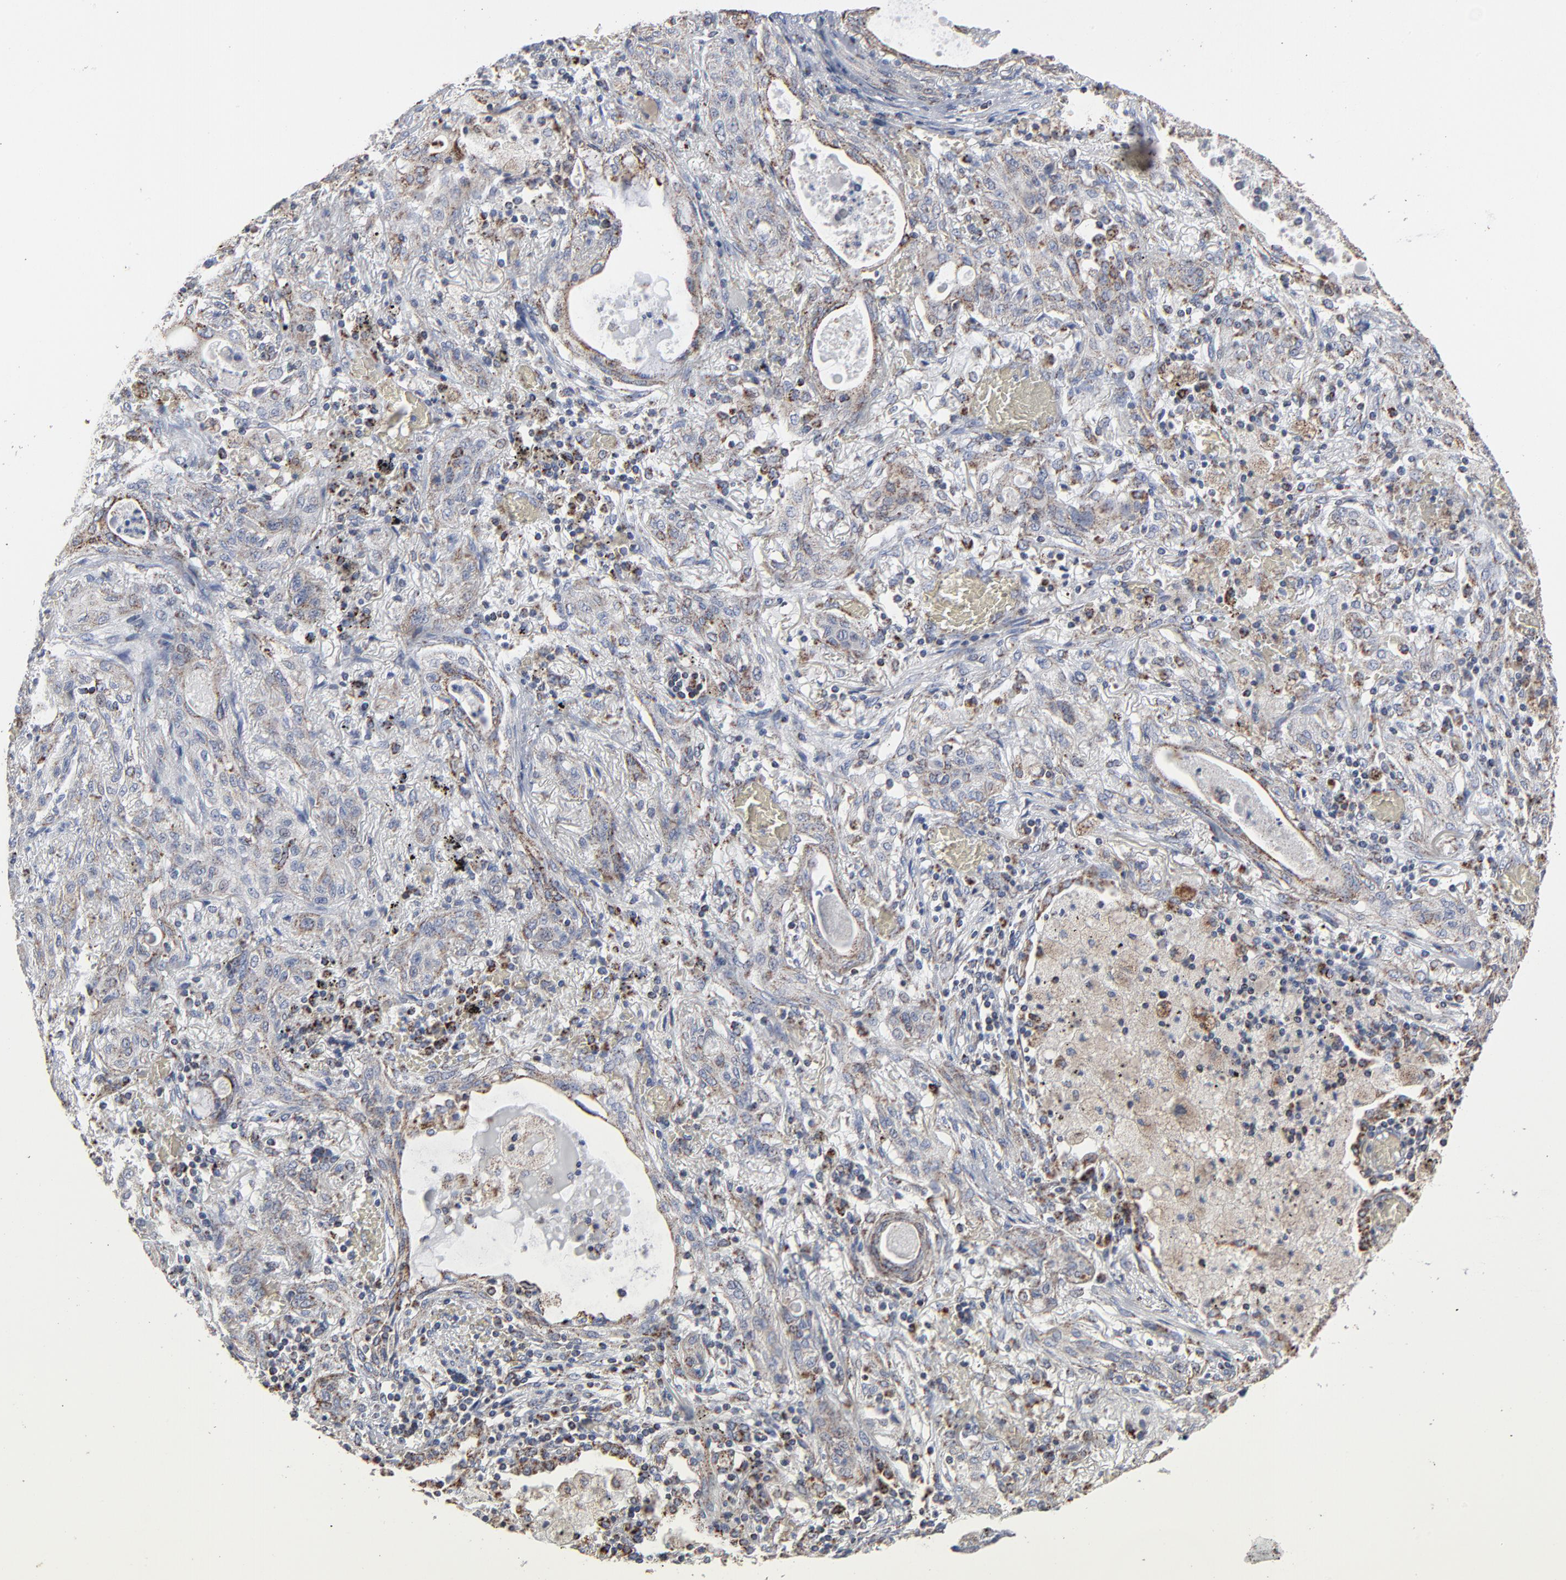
{"staining": {"intensity": "moderate", "quantity": ">75%", "location": "cytoplasmic/membranous"}, "tissue": "lung cancer", "cell_type": "Tumor cells", "image_type": "cancer", "snomed": [{"axis": "morphology", "description": "Squamous cell carcinoma, NOS"}, {"axis": "topography", "description": "Lung"}], "caption": "This histopathology image demonstrates squamous cell carcinoma (lung) stained with immunohistochemistry to label a protein in brown. The cytoplasmic/membranous of tumor cells show moderate positivity for the protein. Nuclei are counter-stained blue.", "gene": "UQCRC1", "patient": {"sex": "female", "age": 47}}